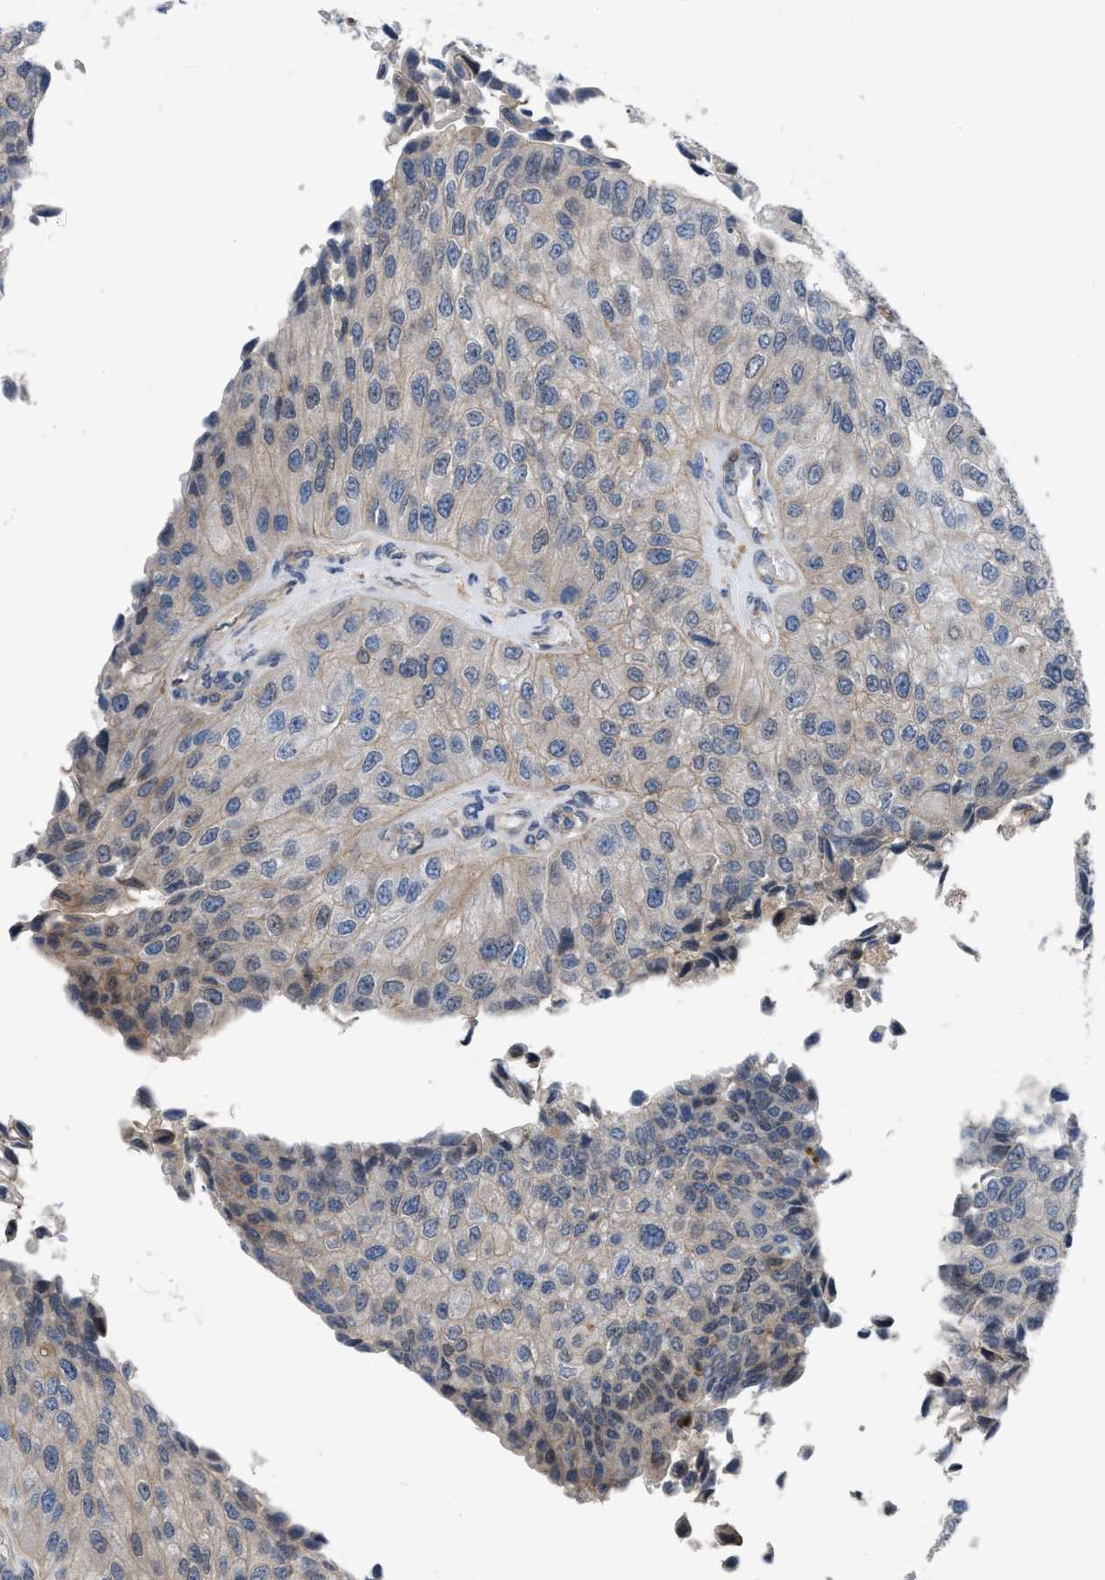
{"staining": {"intensity": "weak", "quantity": "<25%", "location": "cytoplasmic/membranous"}, "tissue": "urothelial cancer", "cell_type": "Tumor cells", "image_type": "cancer", "snomed": [{"axis": "morphology", "description": "Urothelial carcinoma, High grade"}, {"axis": "topography", "description": "Kidney"}, {"axis": "topography", "description": "Urinary bladder"}], "caption": "Tumor cells show no significant staining in urothelial cancer.", "gene": "MYO18A", "patient": {"sex": "male", "age": 77}}